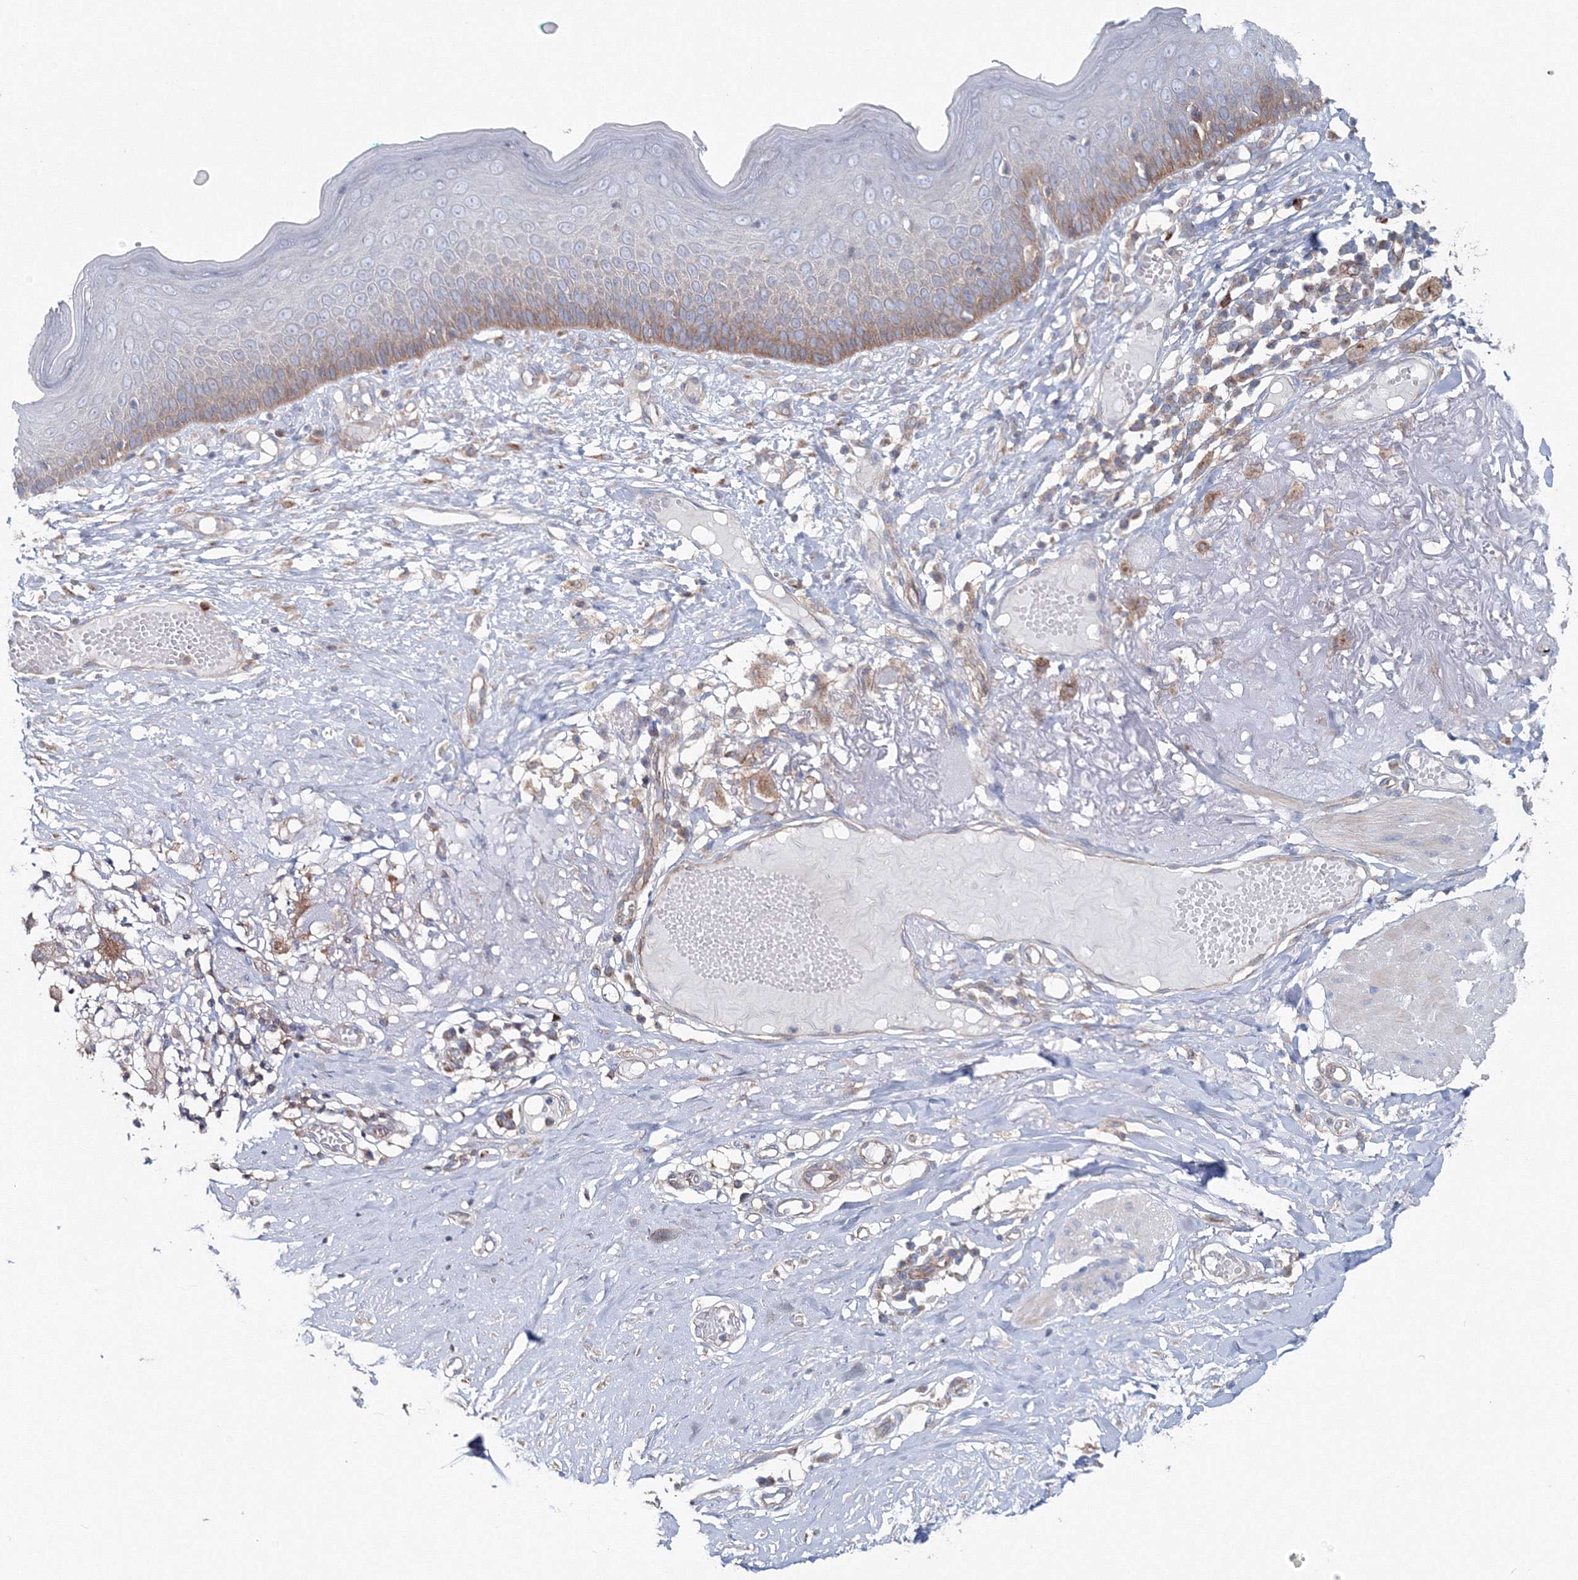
{"staining": {"intensity": "moderate", "quantity": "<25%", "location": "cytoplasmic/membranous"}, "tissue": "melanoma", "cell_type": "Tumor cells", "image_type": "cancer", "snomed": [{"axis": "morphology", "description": "Malignant melanoma in situ"}, {"axis": "morphology", "description": "Malignant melanoma, NOS"}, {"axis": "topography", "description": "Skin"}], "caption": "Immunohistochemistry (IHC) histopathology image of neoplastic tissue: malignant melanoma in situ stained using immunohistochemistry displays low levels of moderate protein expression localized specifically in the cytoplasmic/membranous of tumor cells, appearing as a cytoplasmic/membranous brown color.", "gene": "GGA2", "patient": {"sex": "female", "age": 88}}